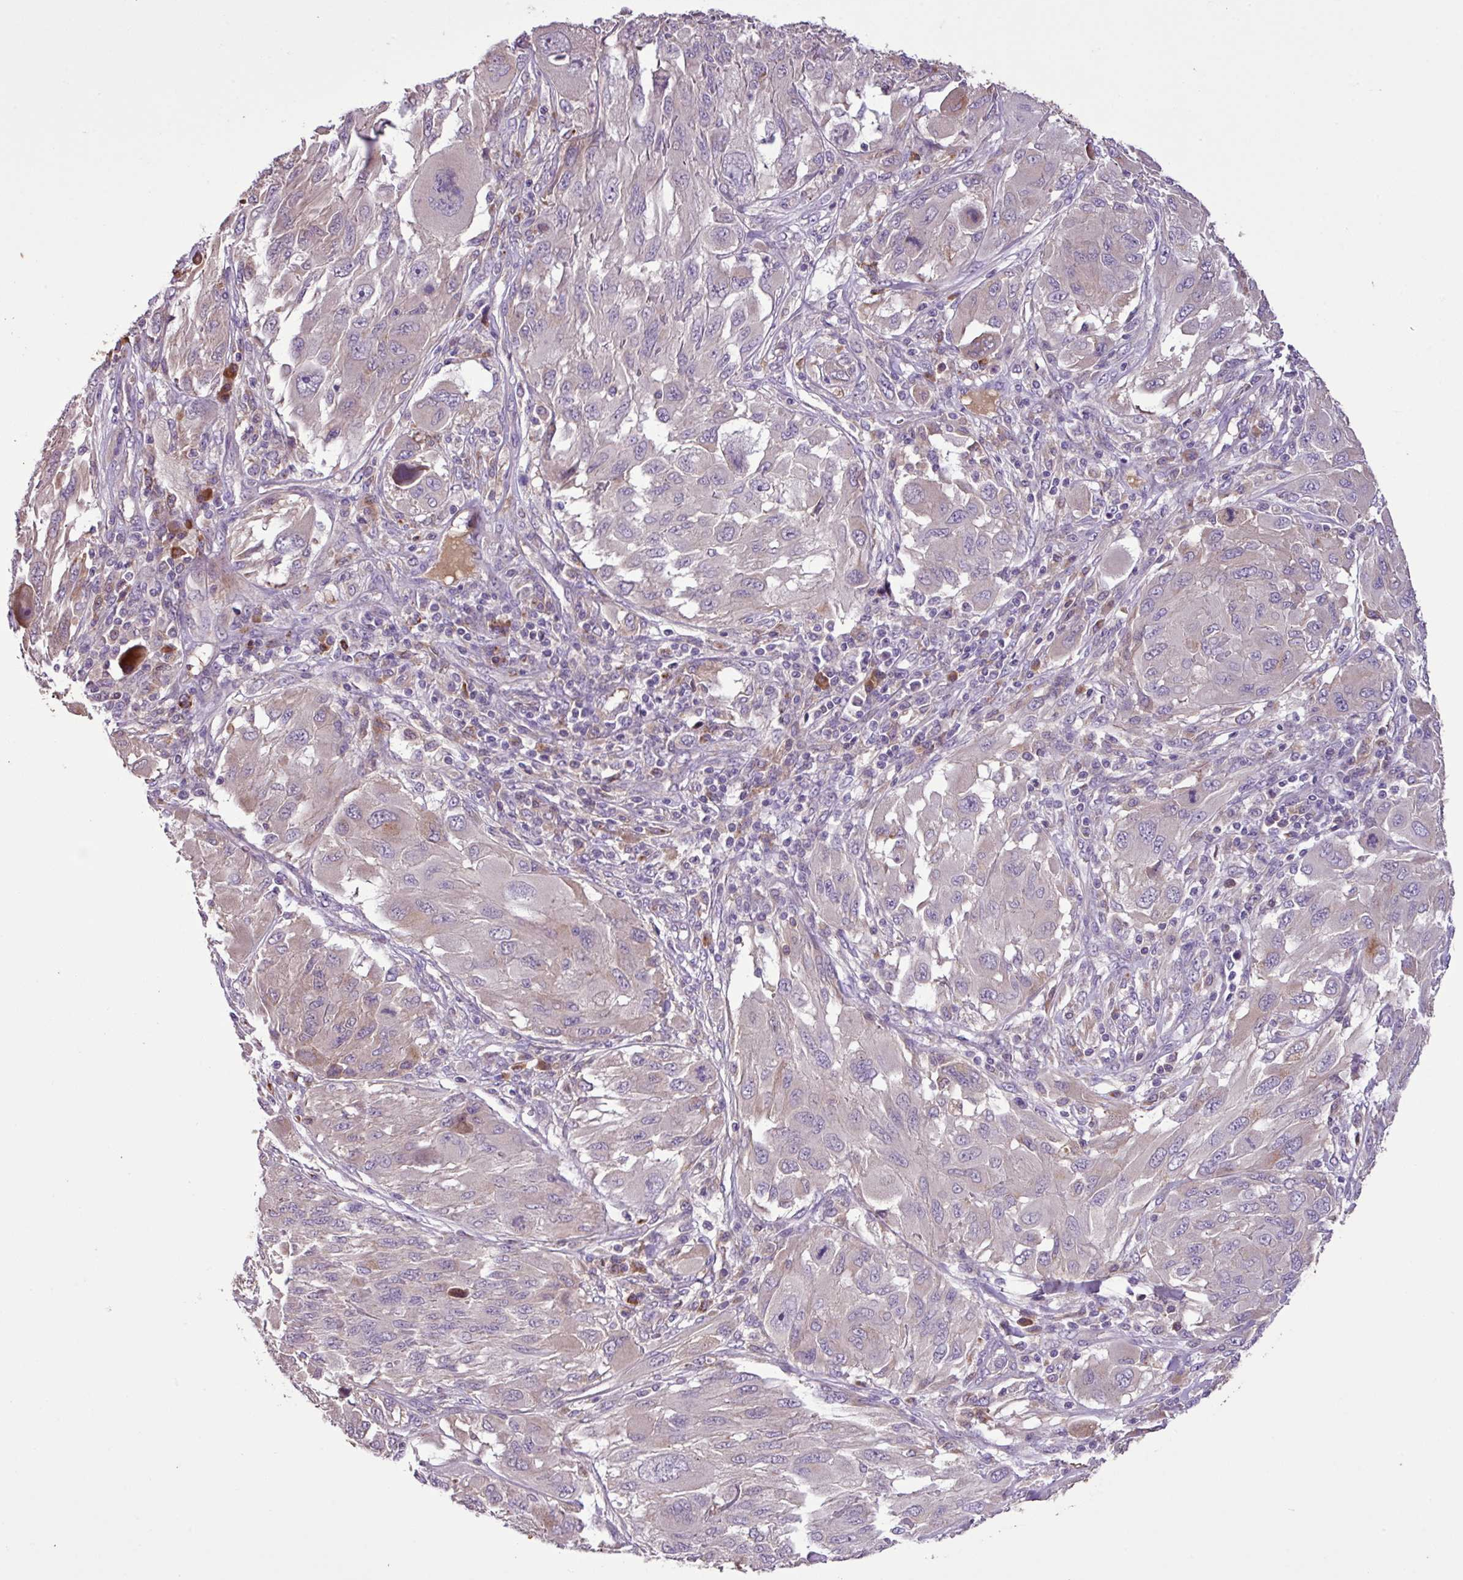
{"staining": {"intensity": "negative", "quantity": "none", "location": "none"}, "tissue": "melanoma", "cell_type": "Tumor cells", "image_type": "cancer", "snomed": [{"axis": "morphology", "description": "Malignant melanoma, NOS"}, {"axis": "topography", "description": "Skin"}], "caption": "There is no significant positivity in tumor cells of melanoma.", "gene": "ZNF266", "patient": {"sex": "female", "age": 91}}